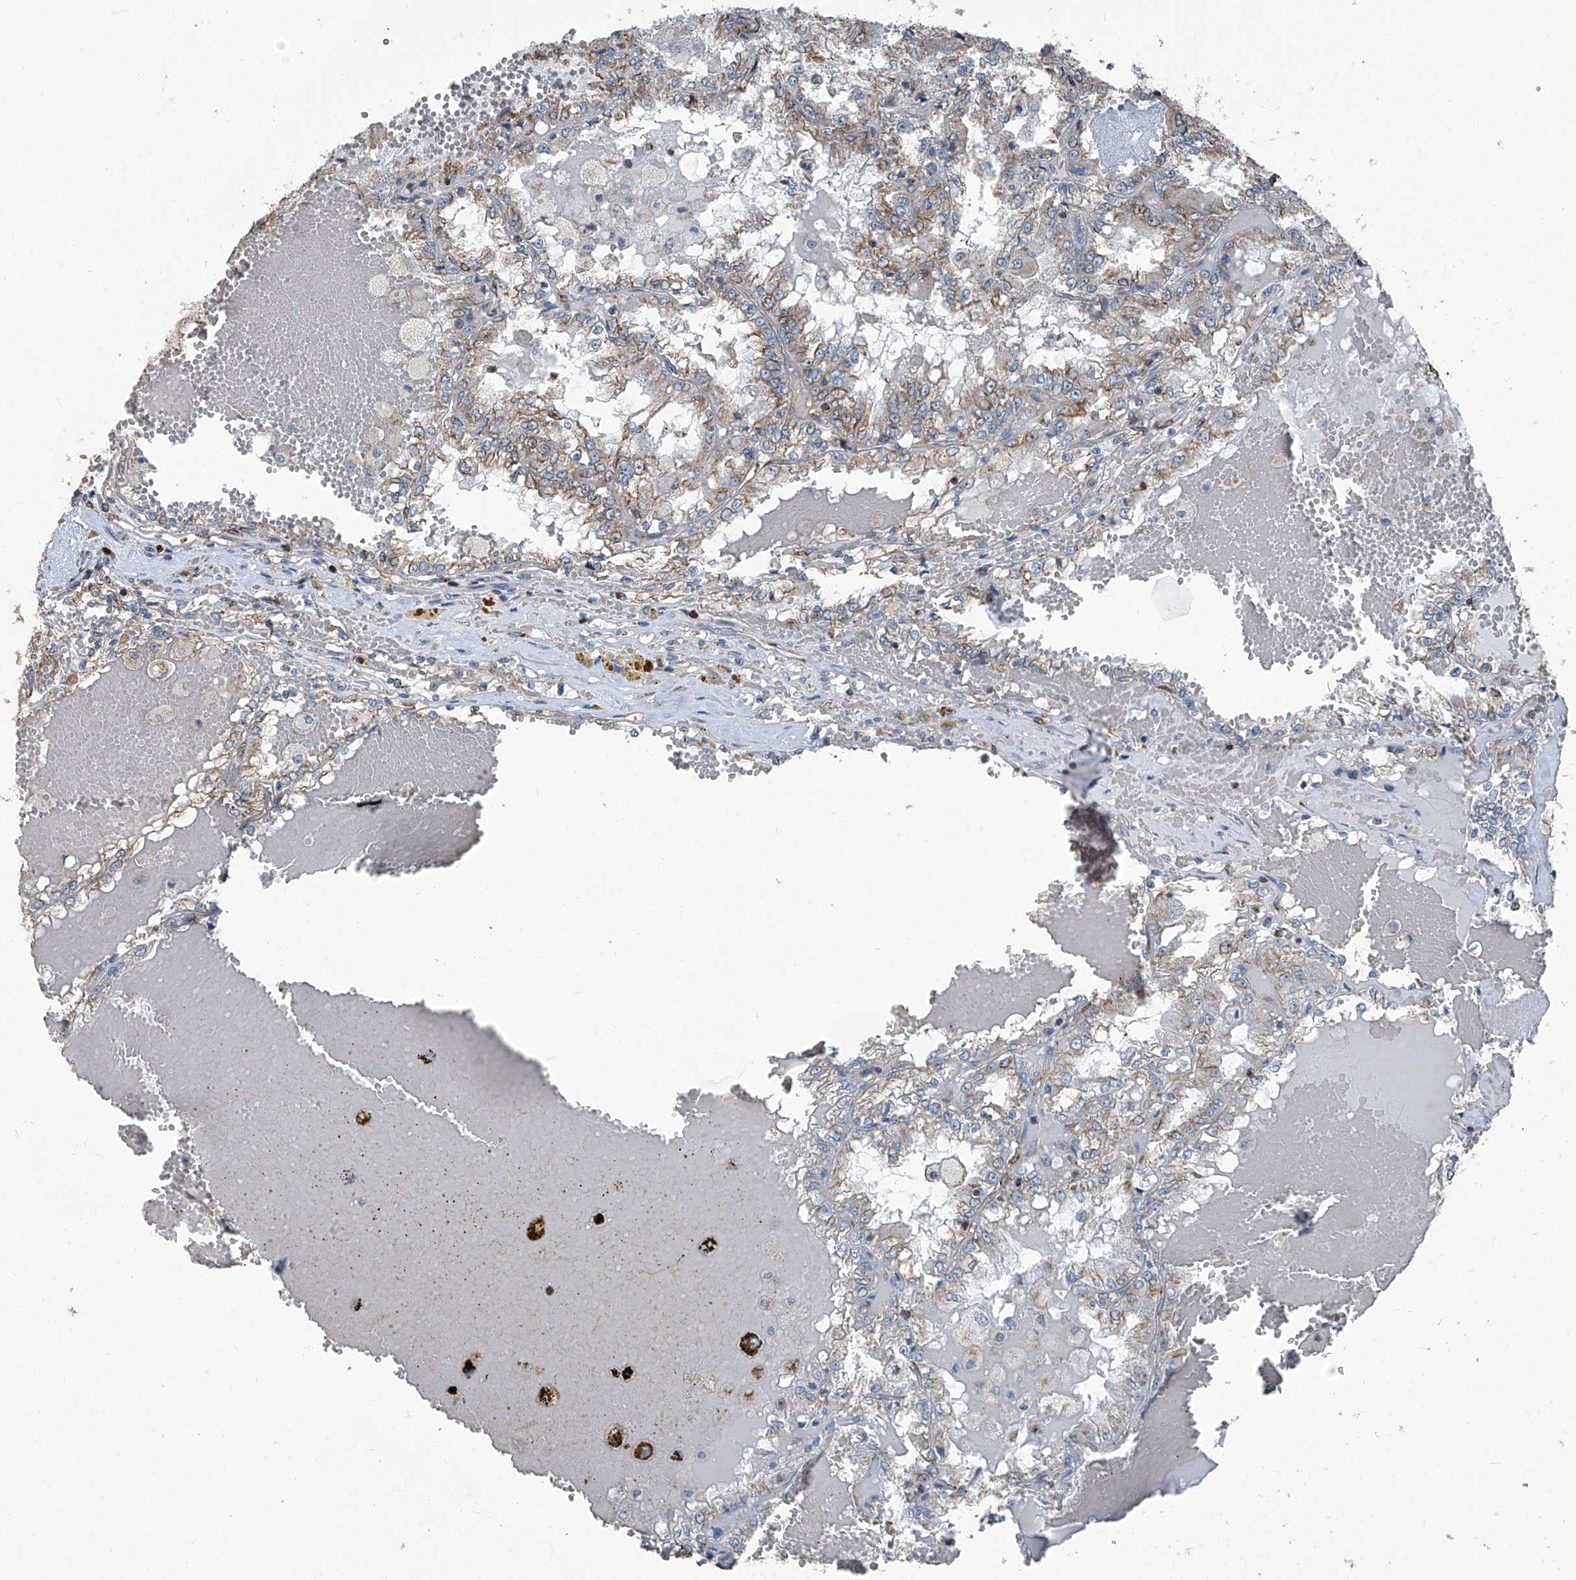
{"staining": {"intensity": "weak", "quantity": "25%-75%", "location": "cytoplasmic/membranous"}, "tissue": "renal cancer", "cell_type": "Tumor cells", "image_type": "cancer", "snomed": [{"axis": "morphology", "description": "Adenocarcinoma, NOS"}, {"axis": "topography", "description": "Kidney"}], "caption": "An image showing weak cytoplasmic/membranous expression in about 25%-75% of tumor cells in renal adenocarcinoma, as visualized by brown immunohistochemical staining.", "gene": "SEPTIN7", "patient": {"sex": "female", "age": 56}}